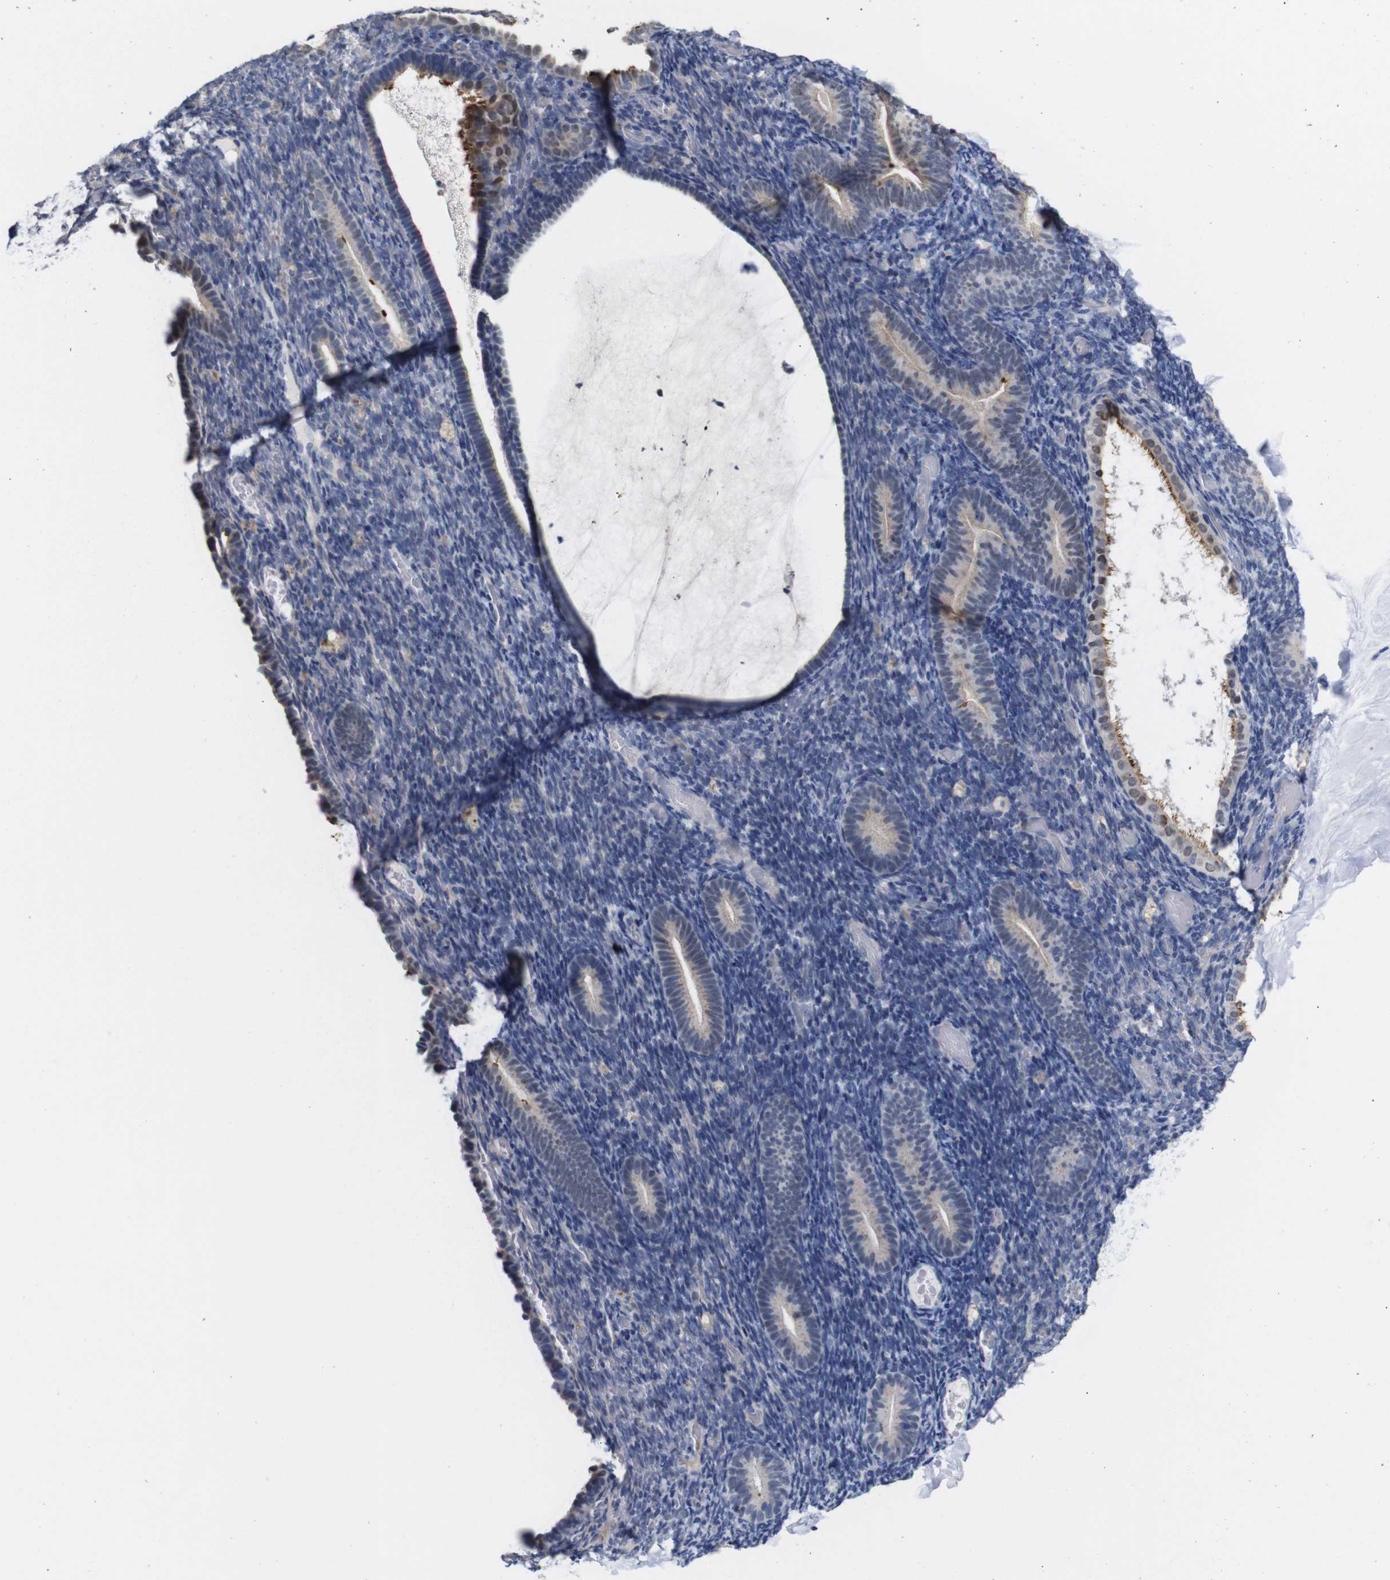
{"staining": {"intensity": "negative", "quantity": "none", "location": "none"}, "tissue": "endometrium", "cell_type": "Cells in endometrial stroma", "image_type": "normal", "snomed": [{"axis": "morphology", "description": "Normal tissue, NOS"}, {"axis": "topography", "description": "Endometrium"}], "caption": "A high-resolution histopathology image shows IHC staining of benign endometrium, which reveals no significant positivity in cells in endometrial stroma.", "gene": "TCEAL9", "patient": {"sex": "female", "age": 51}}